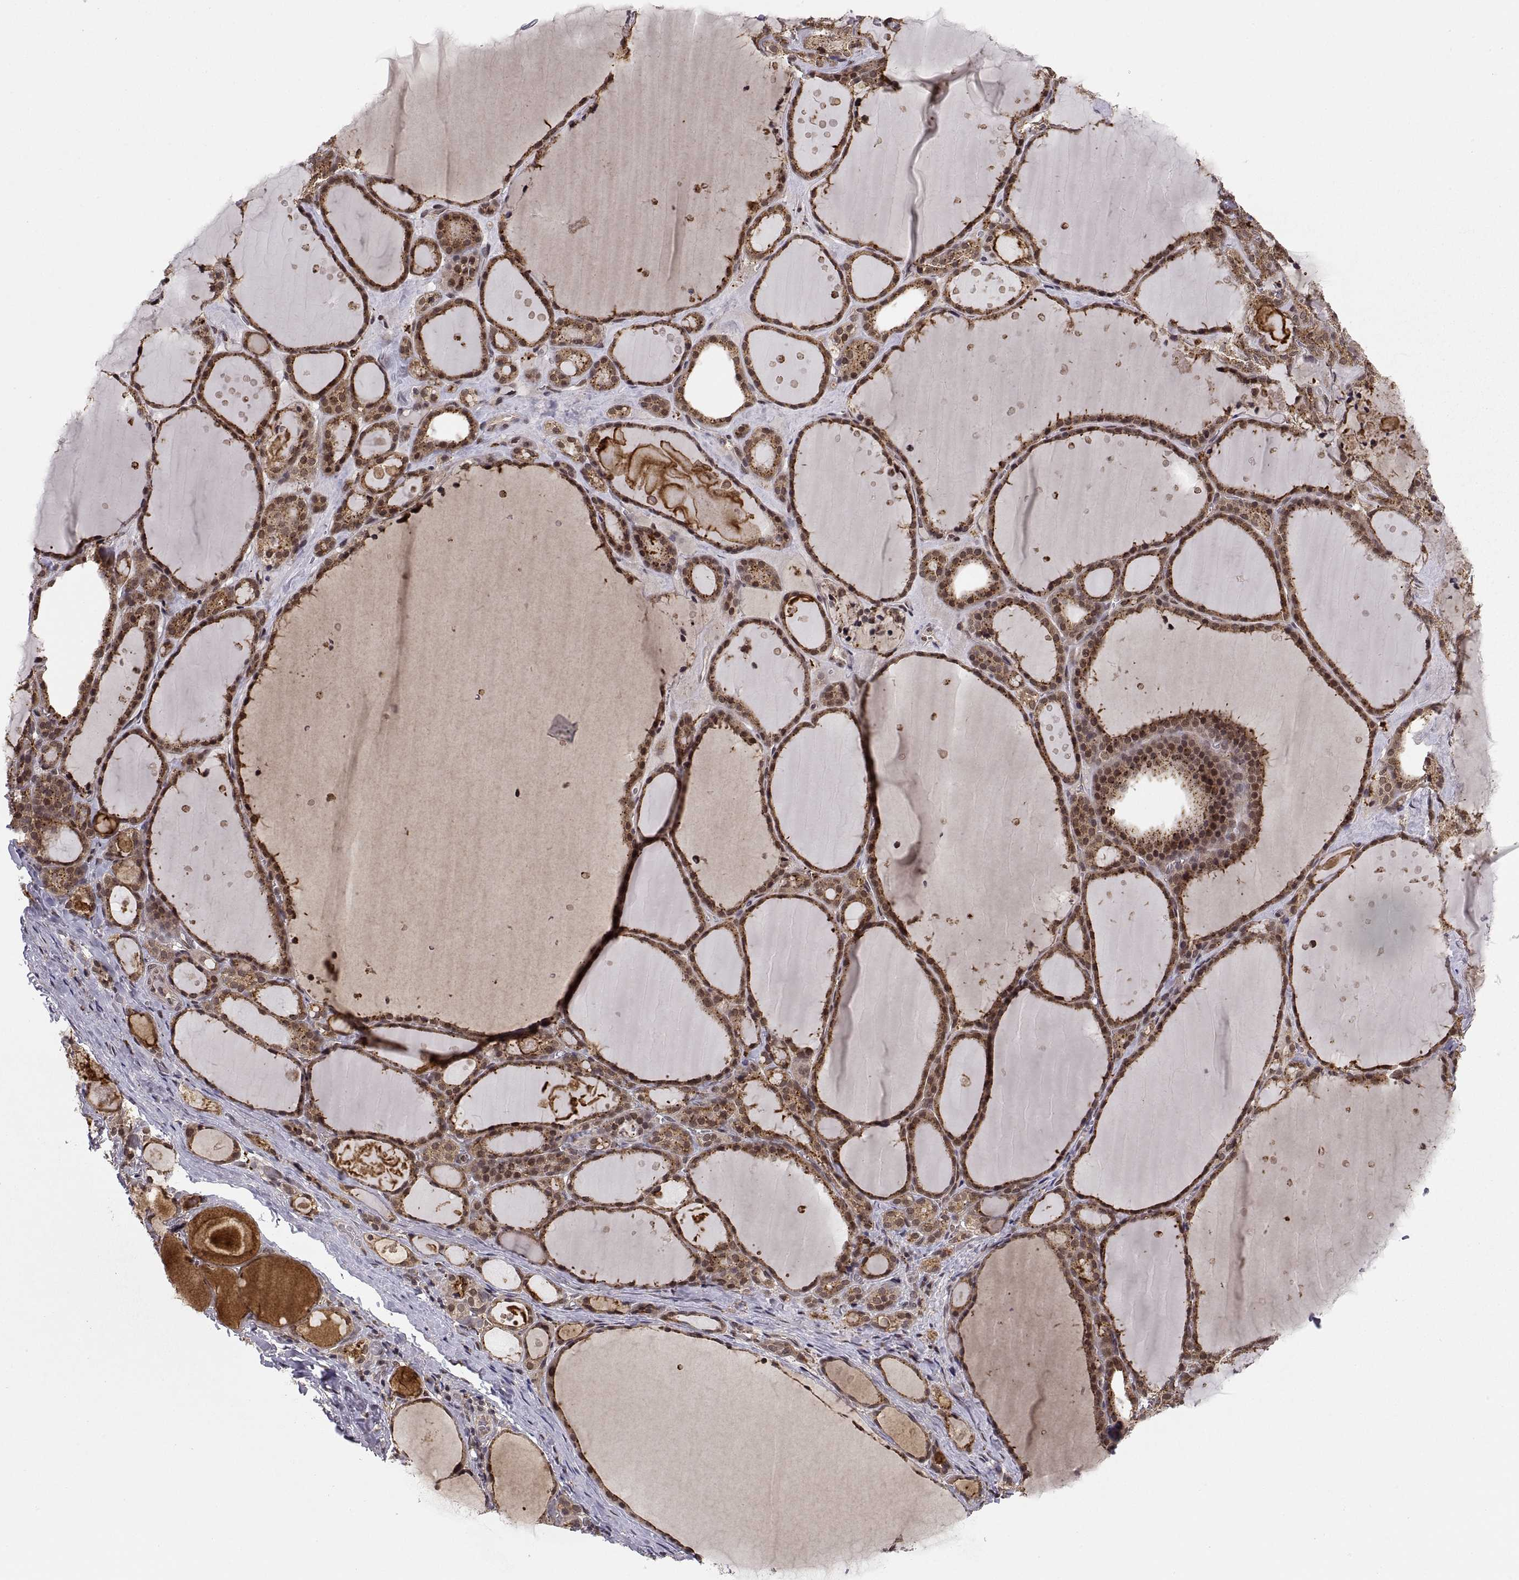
{"staining": {"intensity": "strong", "quantity": "25%-75%", "location": "cytoplasmic/membranous"}, "tissue": "thyroid gland", "cell_type": "Glandular cells", "image_type": "normal", "snomed": [{"axis": "morphology", "description": "Normal tissue, NOS"}, {"axis": "topography", "description": "Thyroid gland"}], "caption": "IHC staining of normal thyroid gland, which demonstrates high levels of strong cytoplasmic/membranous expression in about 25%-75% of glandular cells indicating strong cytoplasmic/membranous protein positivity. The staining was performed using DAB (3,3'-diaminobenzidine) (brown) for protein detection and nuclei were counterstained in hematoxylin (blue).", "gene": "PSMC2", "patient": {"sex": "male", "age": 68}}